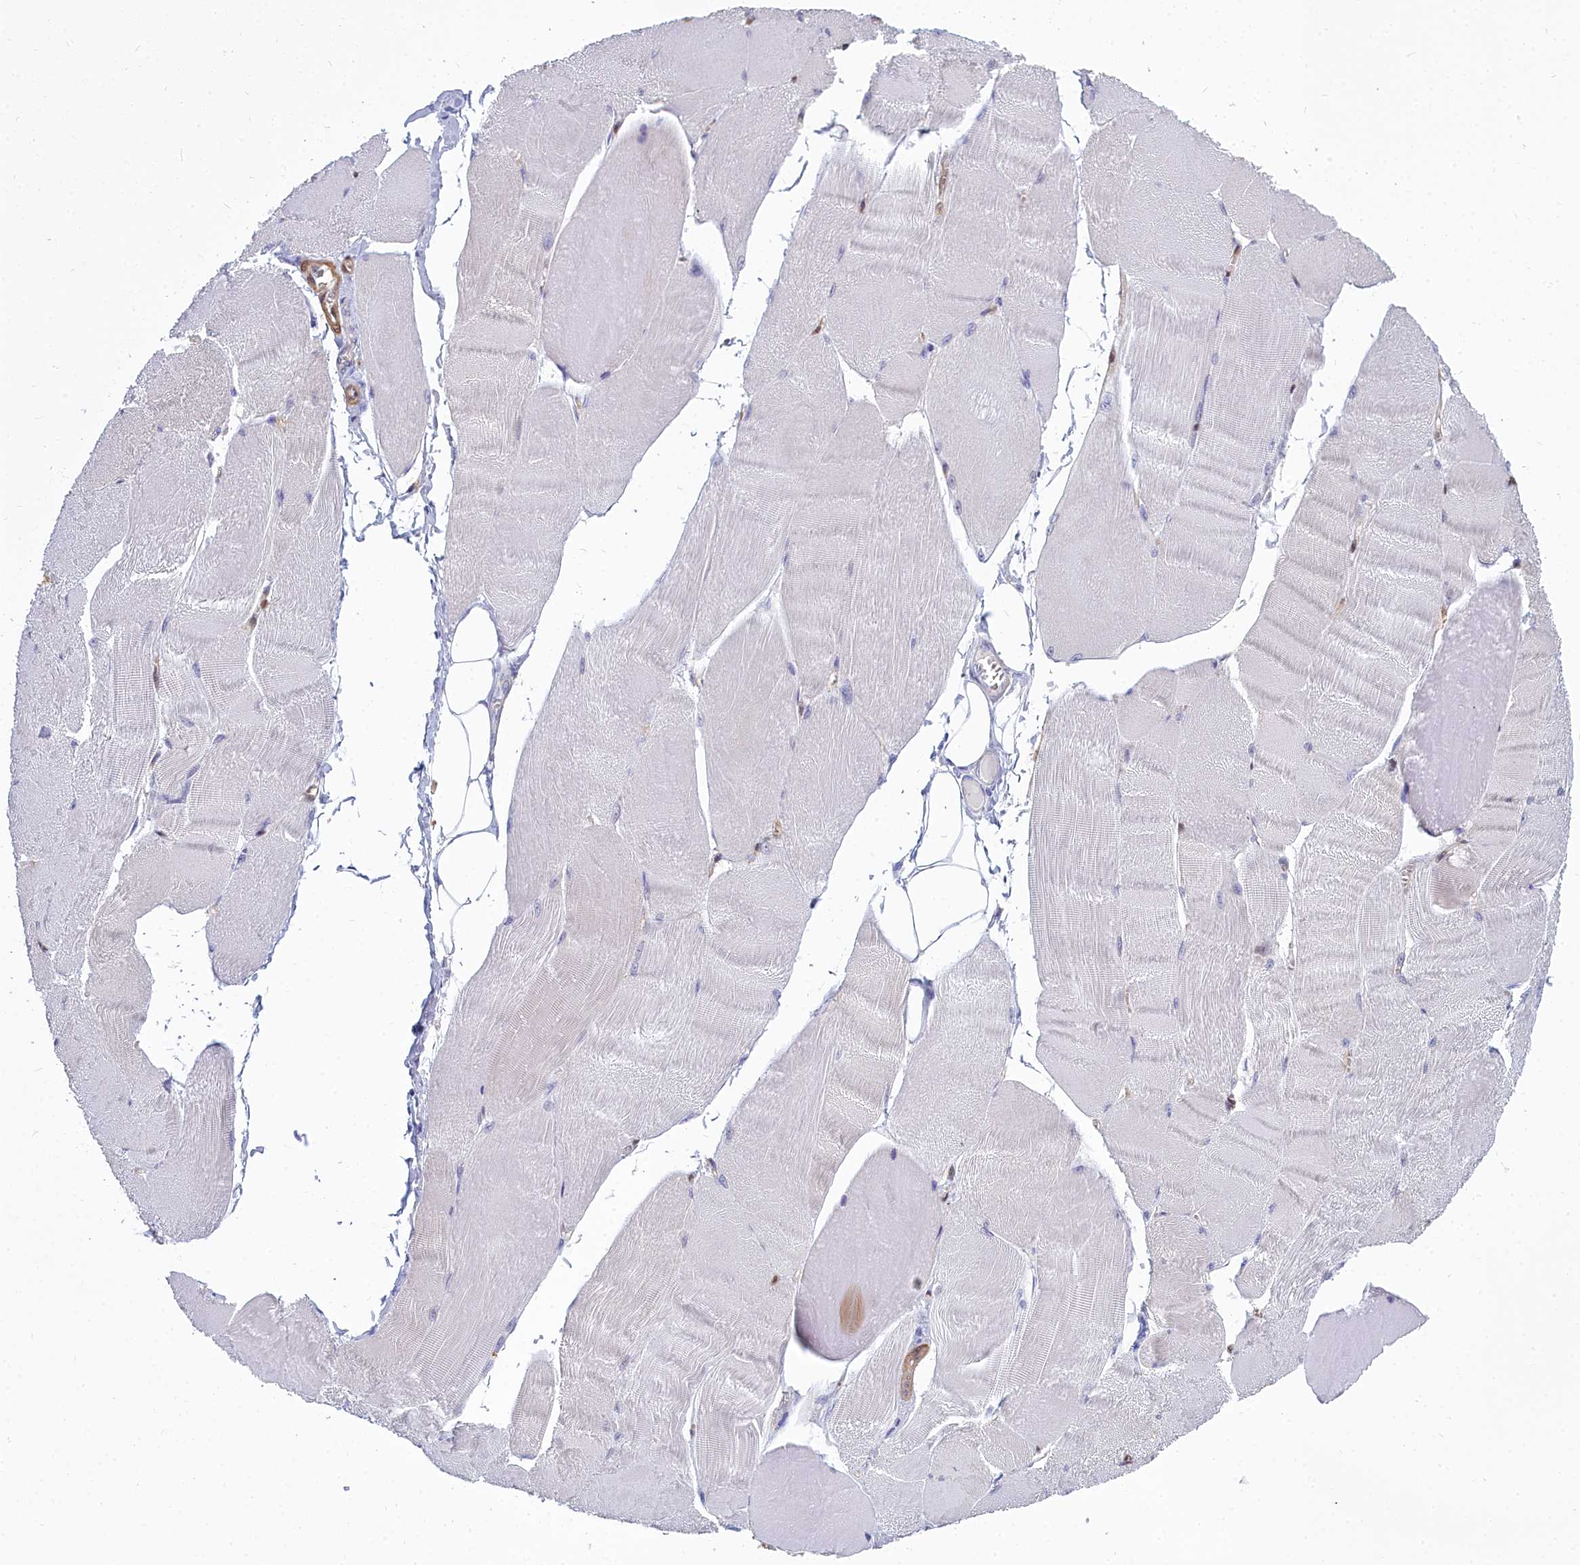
{"staining": {"intensity": "weak", "quantity": "<25%", "location": "cytoplasmic/membranous"}, "tissue": "skeletal muscle", "cell_type": "Myocytes", "image_type": "normal", "snomed": [{"axis": "morphology", "description": "Normal tissue, NOS"}, {"axis": "morphology", "description": "Basal cell carcinoma"}, {"axis": "topography", "description": "Skeletal muscle"}], "caption": "This is a photomicrograph of immunohistochemistry staining of unremarkable skeletal muscle, which shows no staining in myocytes. (Stains: DAB (3,3'-diaminobenzidine) immunohistochemistry (IHC) with hematoxylin counter stain, Microscopy: brightfield microscopy at high magnification).", "gene": "PPP1R14A", "patient": {"sex": "female", "age": 64}}